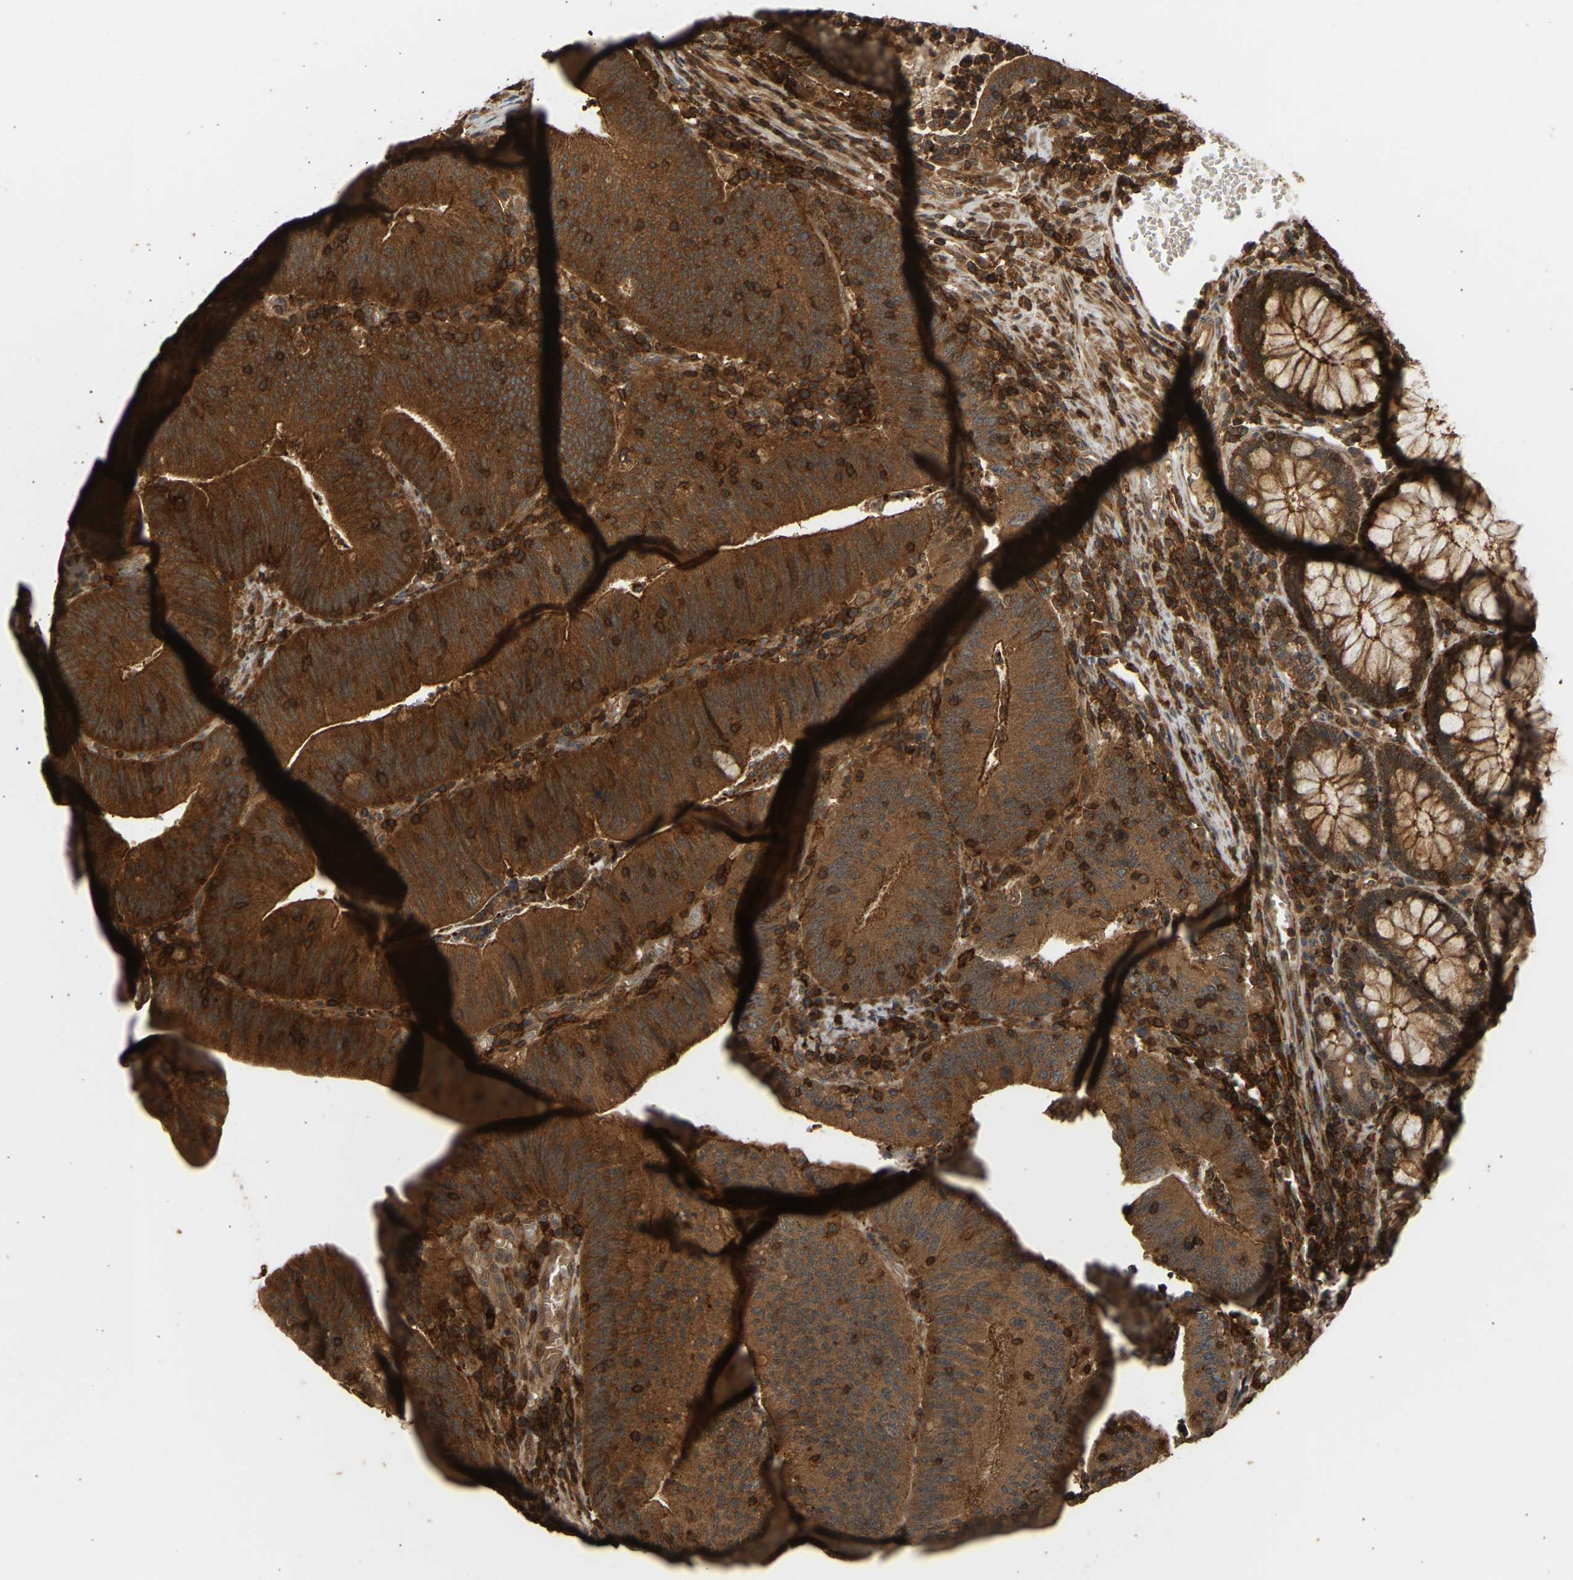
{"staining": {"intensity": "strong", "quantity": ">75%", "location": "cytoplasmic/membranous"}, "tissue": "colorectal cancer", "cell_type": "Tumor cells", "image_type": "cancer", "snomed": [{"axis": "morphology", "description": "Normal tissue, NOS"}, {"axis": "morphology", "description": "Adenocarcinoma, NOS"}, {"axis": "topography", "description": "Rectum"}], "caption": "Protein analysis of colorectal cancer (adenocarcinoma) tissue reveals strong cytoplasmic/membranous positivity in approximately >75% of tumor cells. (brown staining indicates protein expression, while blue staining denotes nuclei).", "gene": "GOPC", "patient": {"sex": "female", "age": 66}}